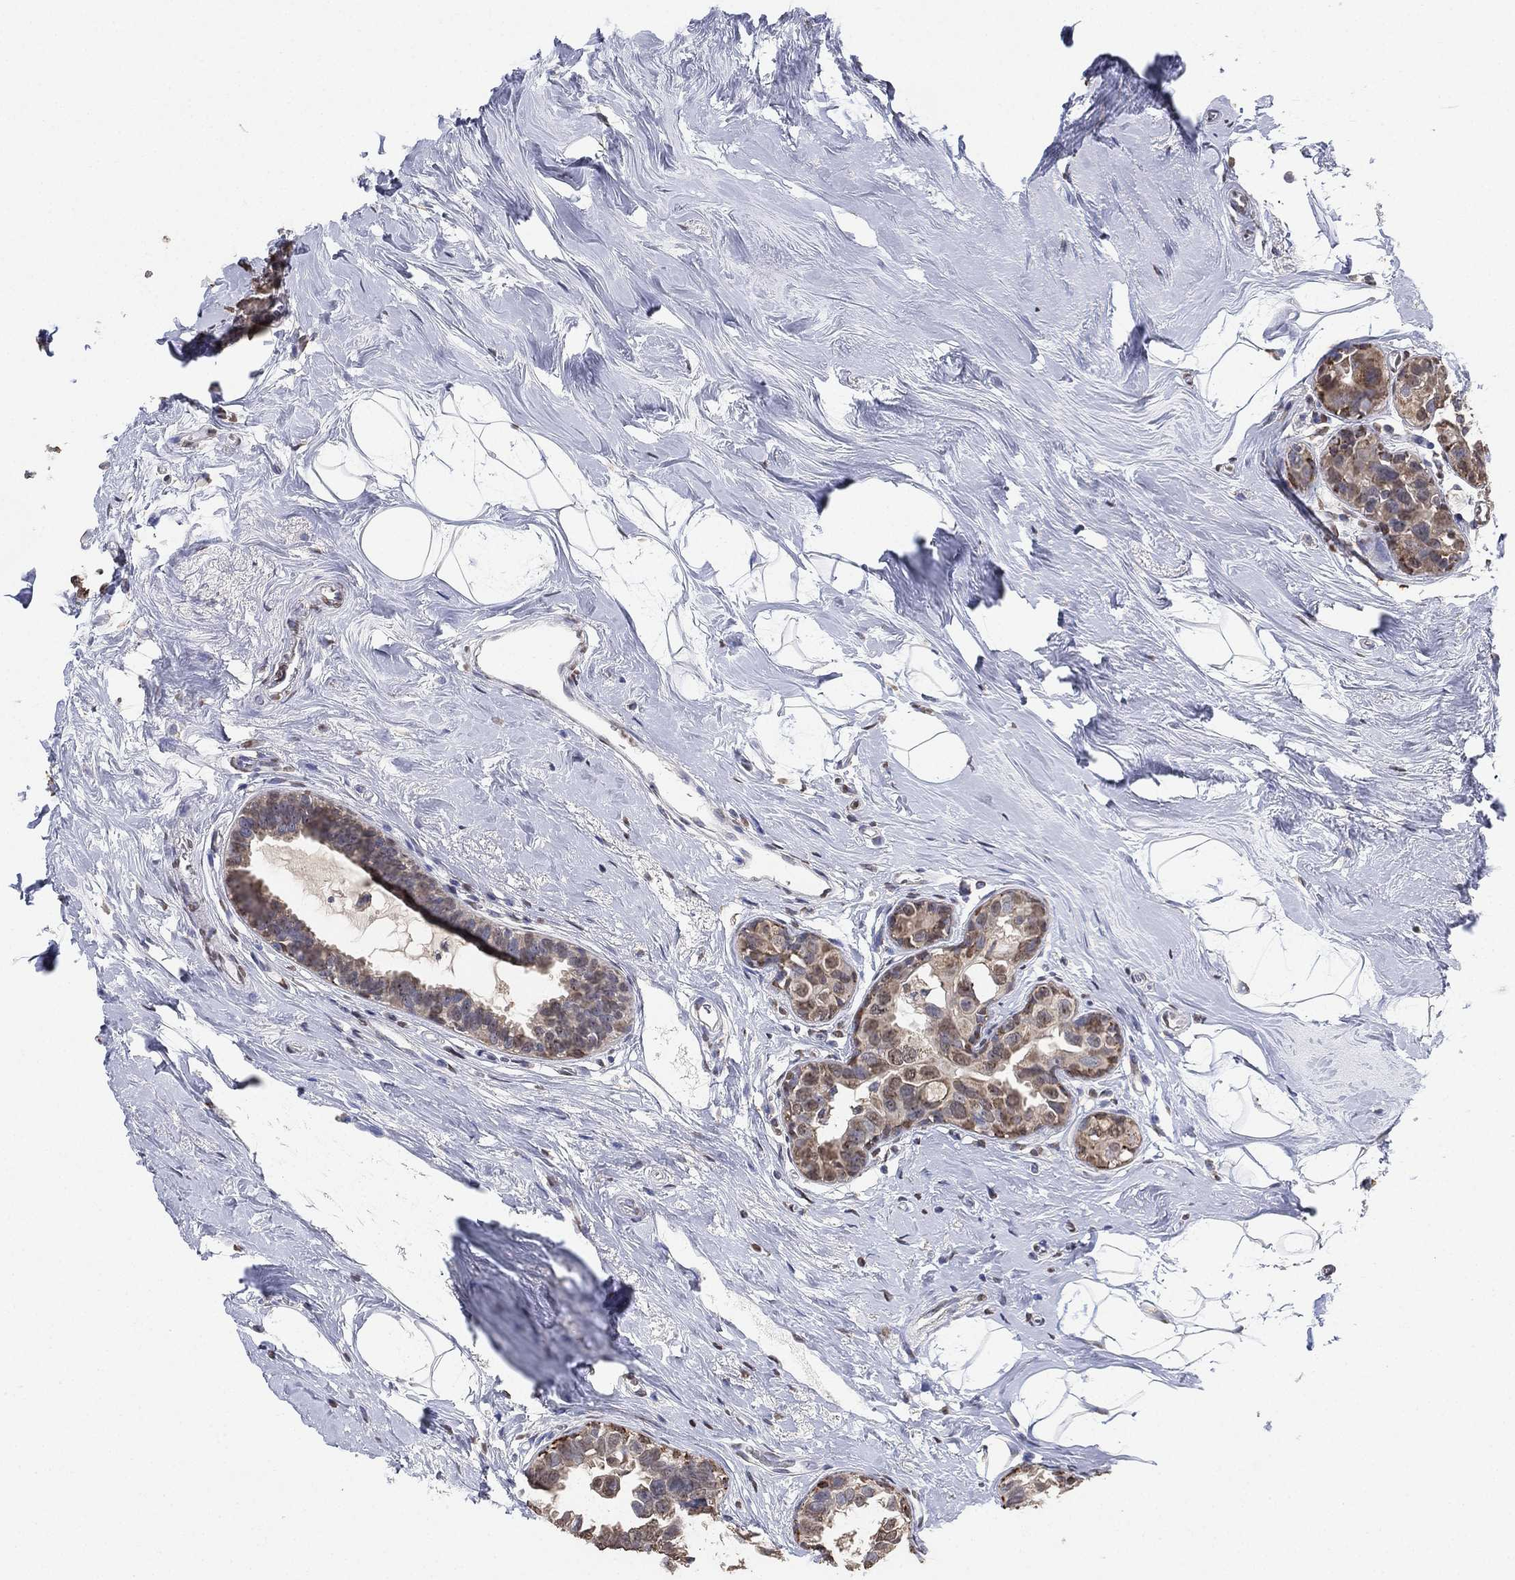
{"staining": {"intensity": "moderate", "quantity": "<25%", "location": "cytoplasmic/membranous"}, "tissue": "breast cancer", "cell_type": "Tumor cells", "image_type": "cancer", "snomed": [{"axis": "morphology", "description": "Duct carcinoma"}, {"axis": "topography", "description": "Breast"}], "caption": "A high-resolution photomicrograph shows immunohistochemistry (IHC) staining of invasive ductal carcinoma (breast), which shows moderate cytoplasmic/membranous positivity in approximately <25% of tumor cells.", "gene": "ALDH7A1", "patient": {"sex": "female", "age": 55}}